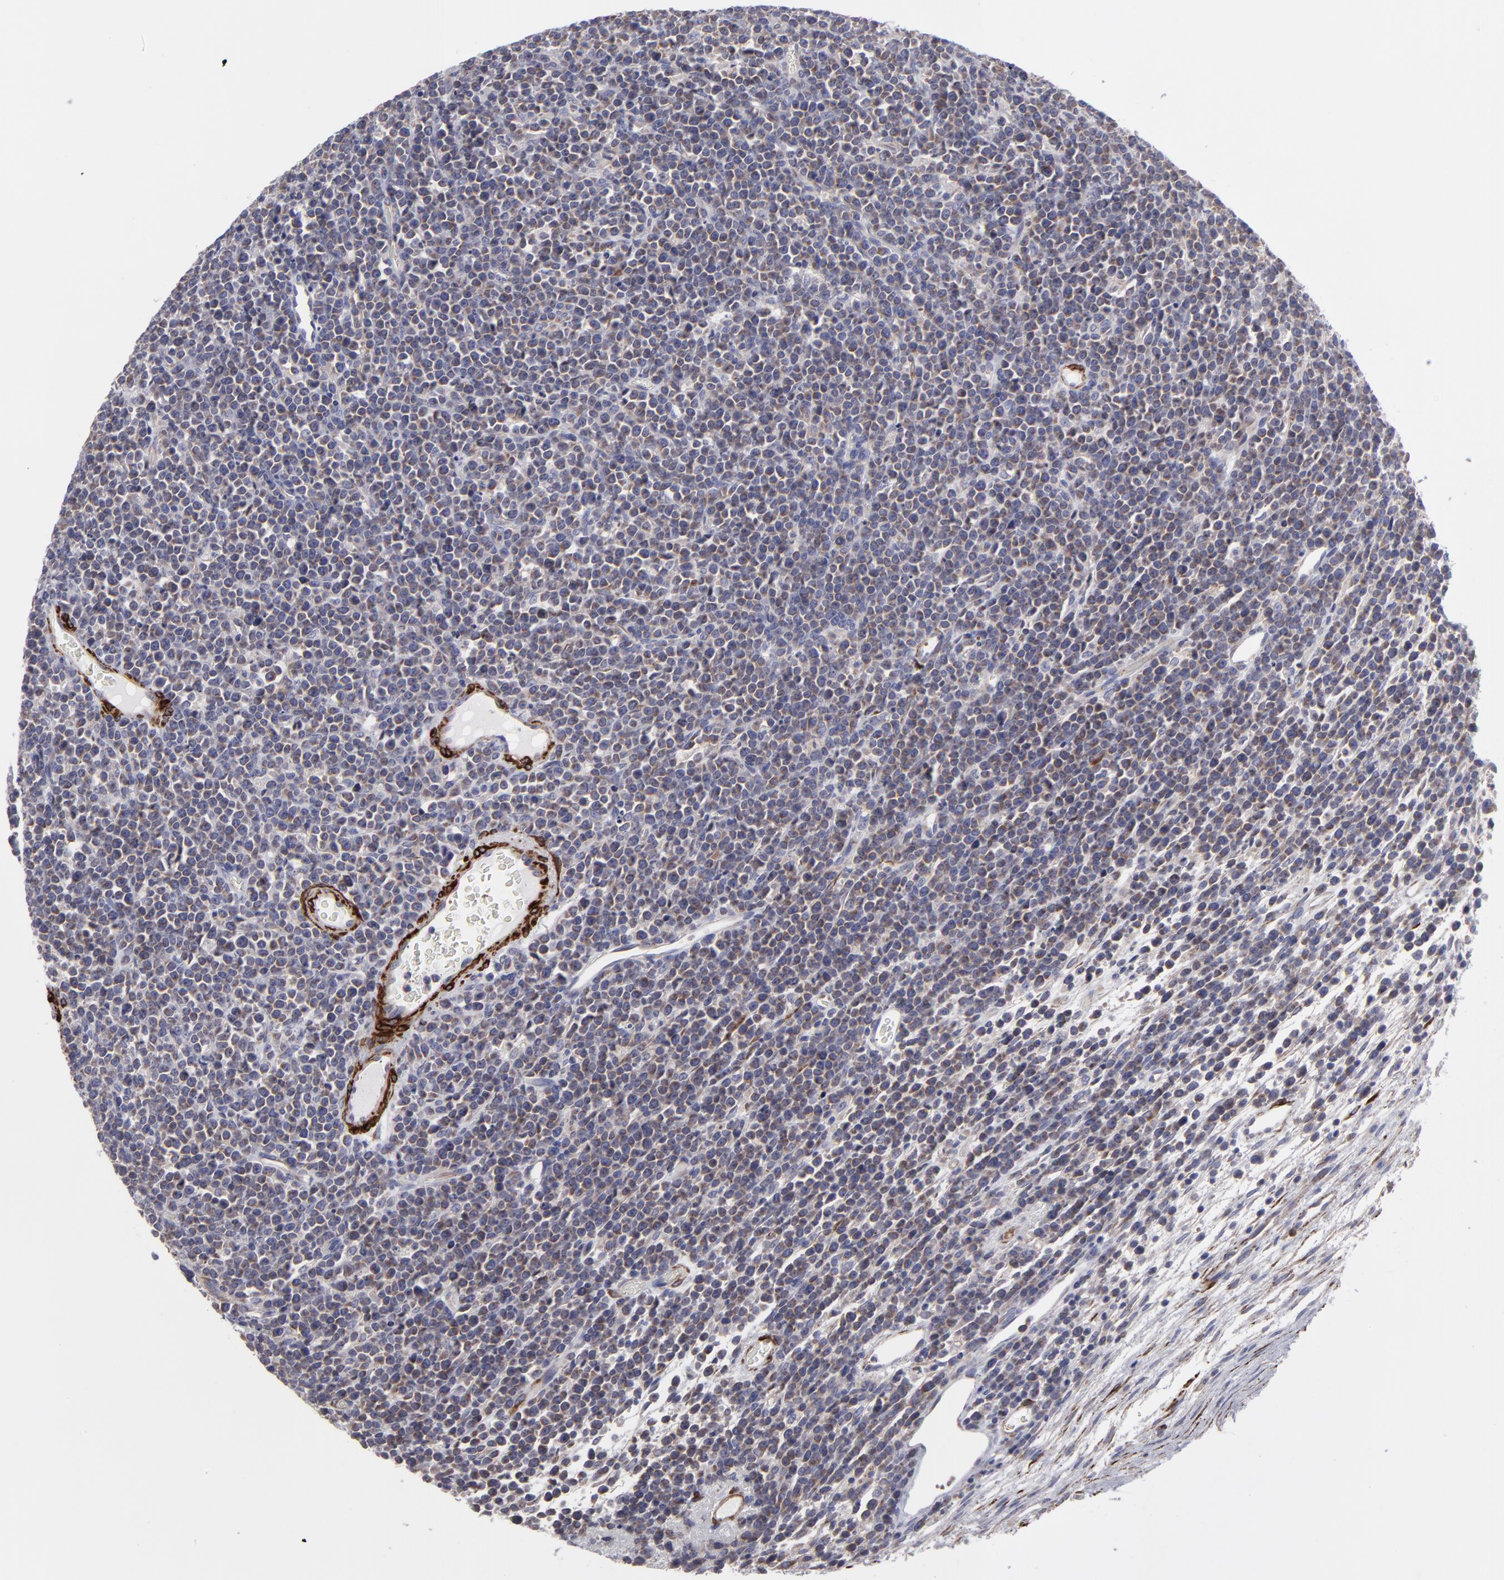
{"staining": {"intensity": "weak", "quantity": ">75%", "location": "cytoplasmic/membranous"}, "tissue": "lymphoma", "cell_type": "Tumor cells", "image_type": "cancer", "snomed": [{"axis": "morphology", "description": "Malignant lymphoma, non-Hodgkin's type, High grade"}, {"axis": "topography", "description": "Ovary"}], "caption": "Weak cytoplasmic/membranous positivity is identified in approximately >75% of tumor cells in lymphoma. (DAB (3,3'-diaminobenzidine) = brown stain, brightfield microscopy at high magnification).", "gene": "SLMAP", "patient": {"sex": "female", "age": 56}}